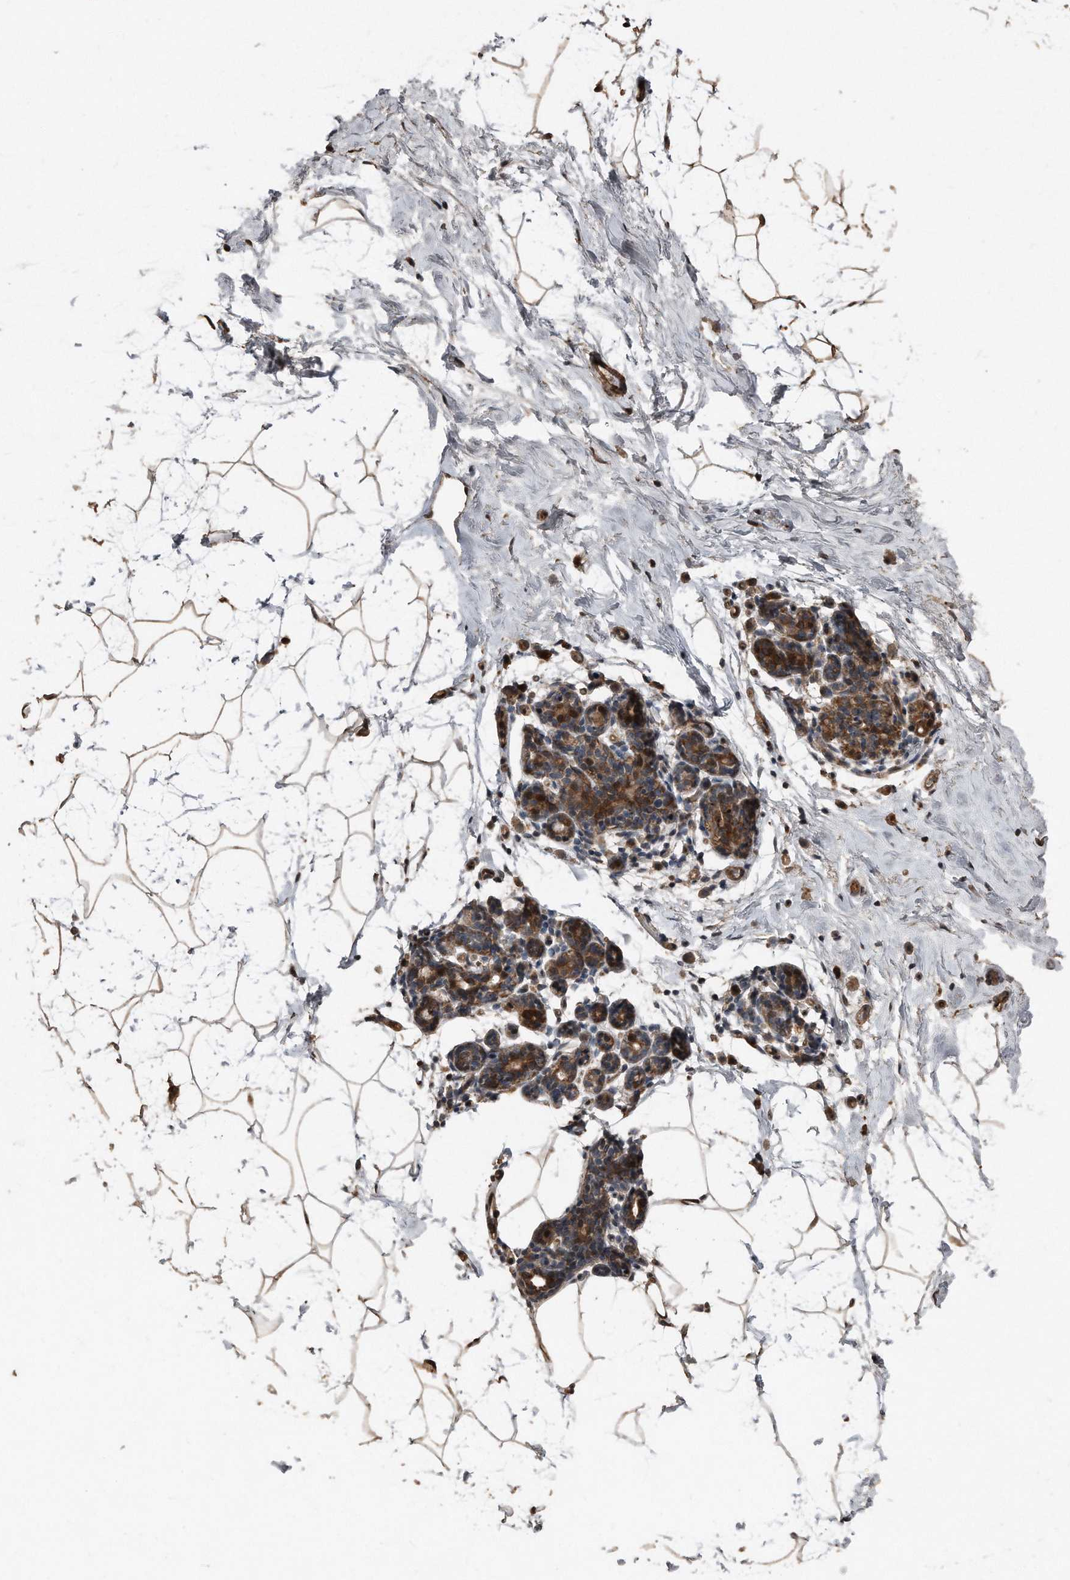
{"staining": {"intensity": "weak", "quantity": ">75%", "location": "cytoplasmic/membranous"}, "tissue": "breast", "cell_type": "Adipocytes", "image_type": "normal", "snomed": [{"axis": "morphology", "description": "Normal tissue, NOS"}, {"axis": "morphology", "description": "Lobular carcinoma"}, {"axis": "topography", "description": "Breast"}], "caption": "Protein staining demonstrates weak cytoplasmic/membranous expression in about >75% of adipocytes in normal breast.", "gene": "ANKRD10", "patient": {"sex": "female", "age": 62}}